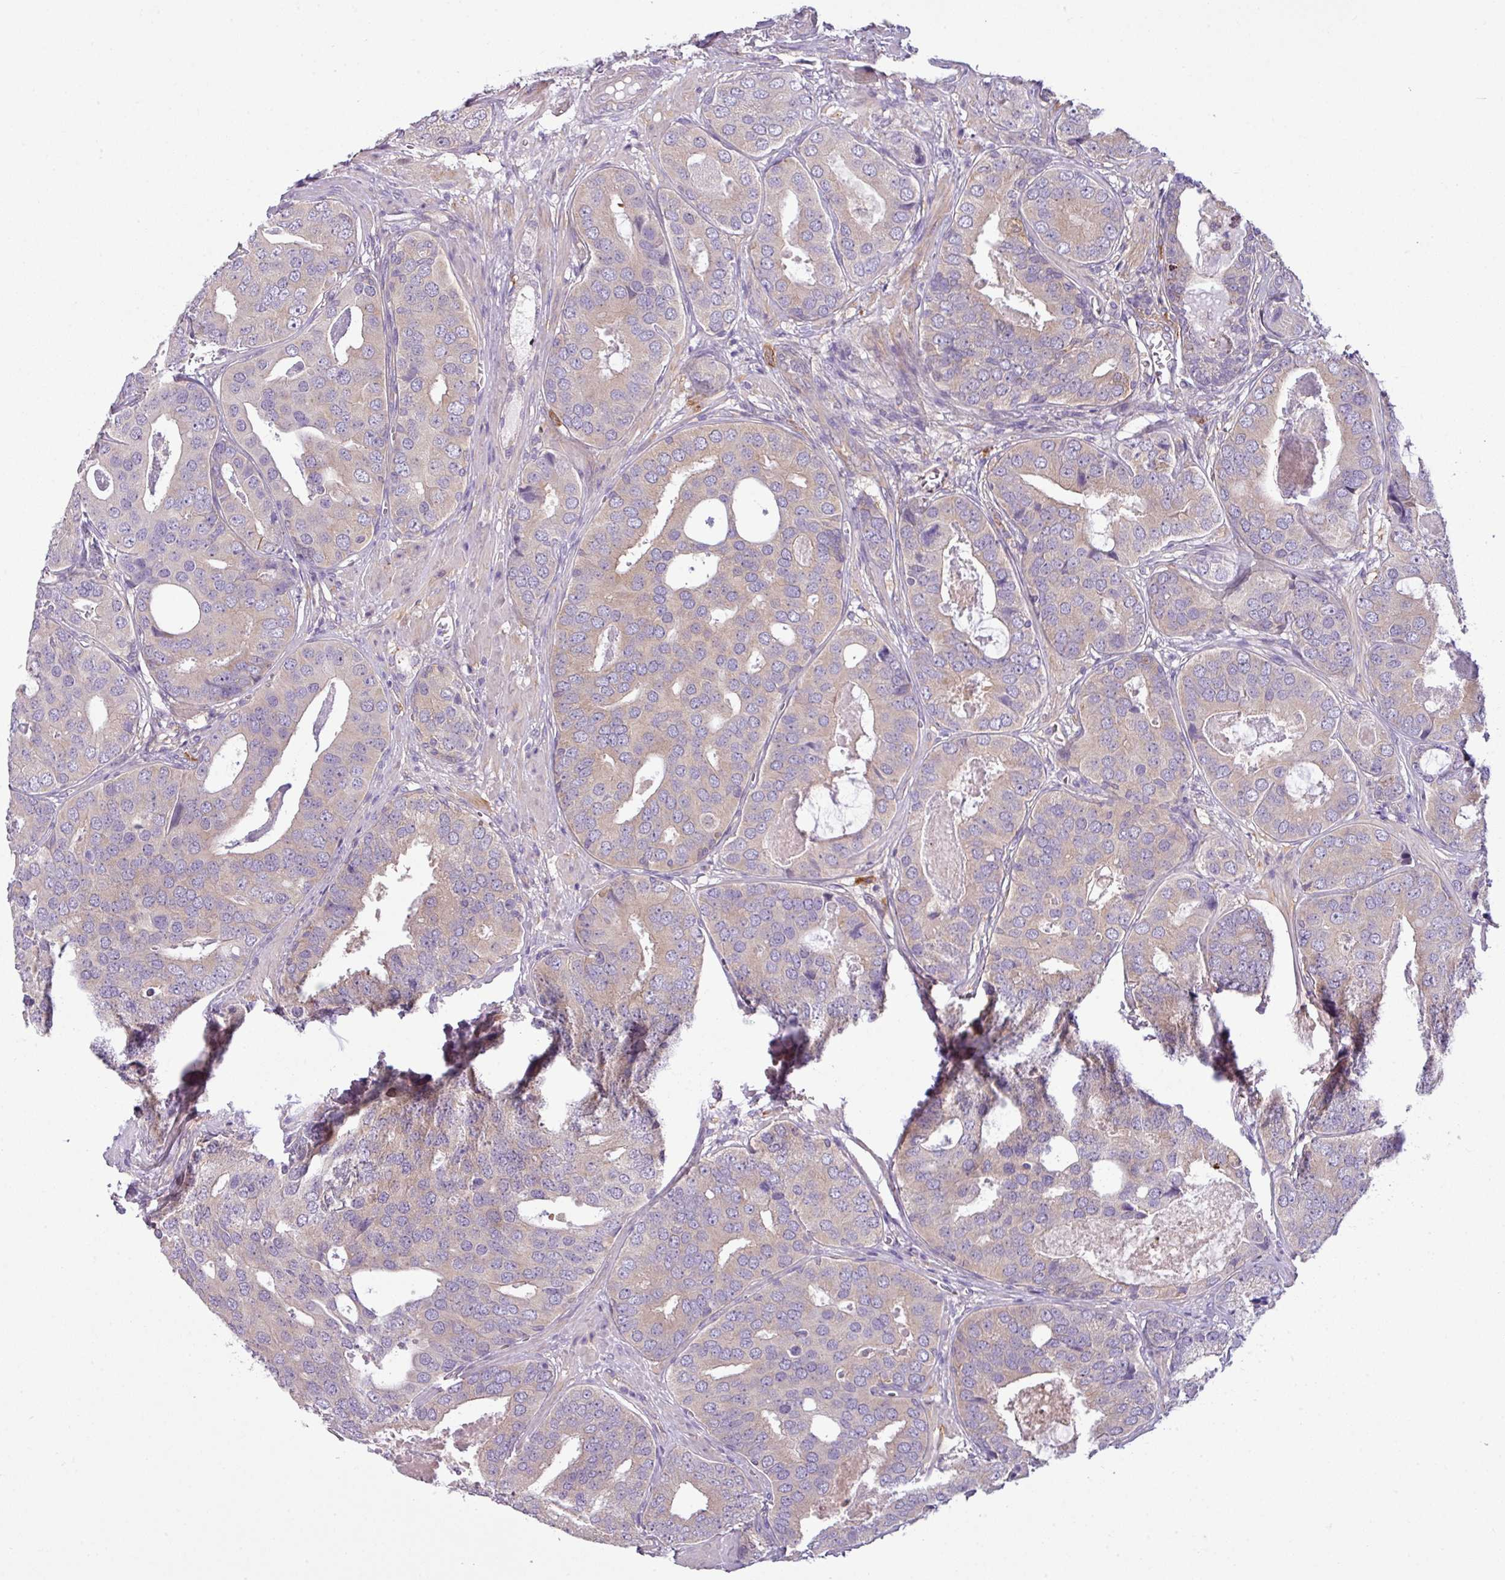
{"staining": {"intensity": "weak", "quantity": "25%-75%", "location": "cytoplasmic/membranous"}, "tissue": "prostate cancer", "cell_type": "Tumor cells", "image_type": "cancer", "snomed": [{"axis": "morphology", "description": "Adenocarcinoma, High grade"}, {"axis": "topography", "description": "Prostate"}], "caption": "Immunohistochemistry (IHC) micrograph of prostate cancer stained for a protein (brown), which exhibits low levels of weak cytoplasmic/membranous expression in approximately 25%-75% of tumor cells.", "gene": "CAMK2B", "patient": {"sex": "male", "age": 71}}